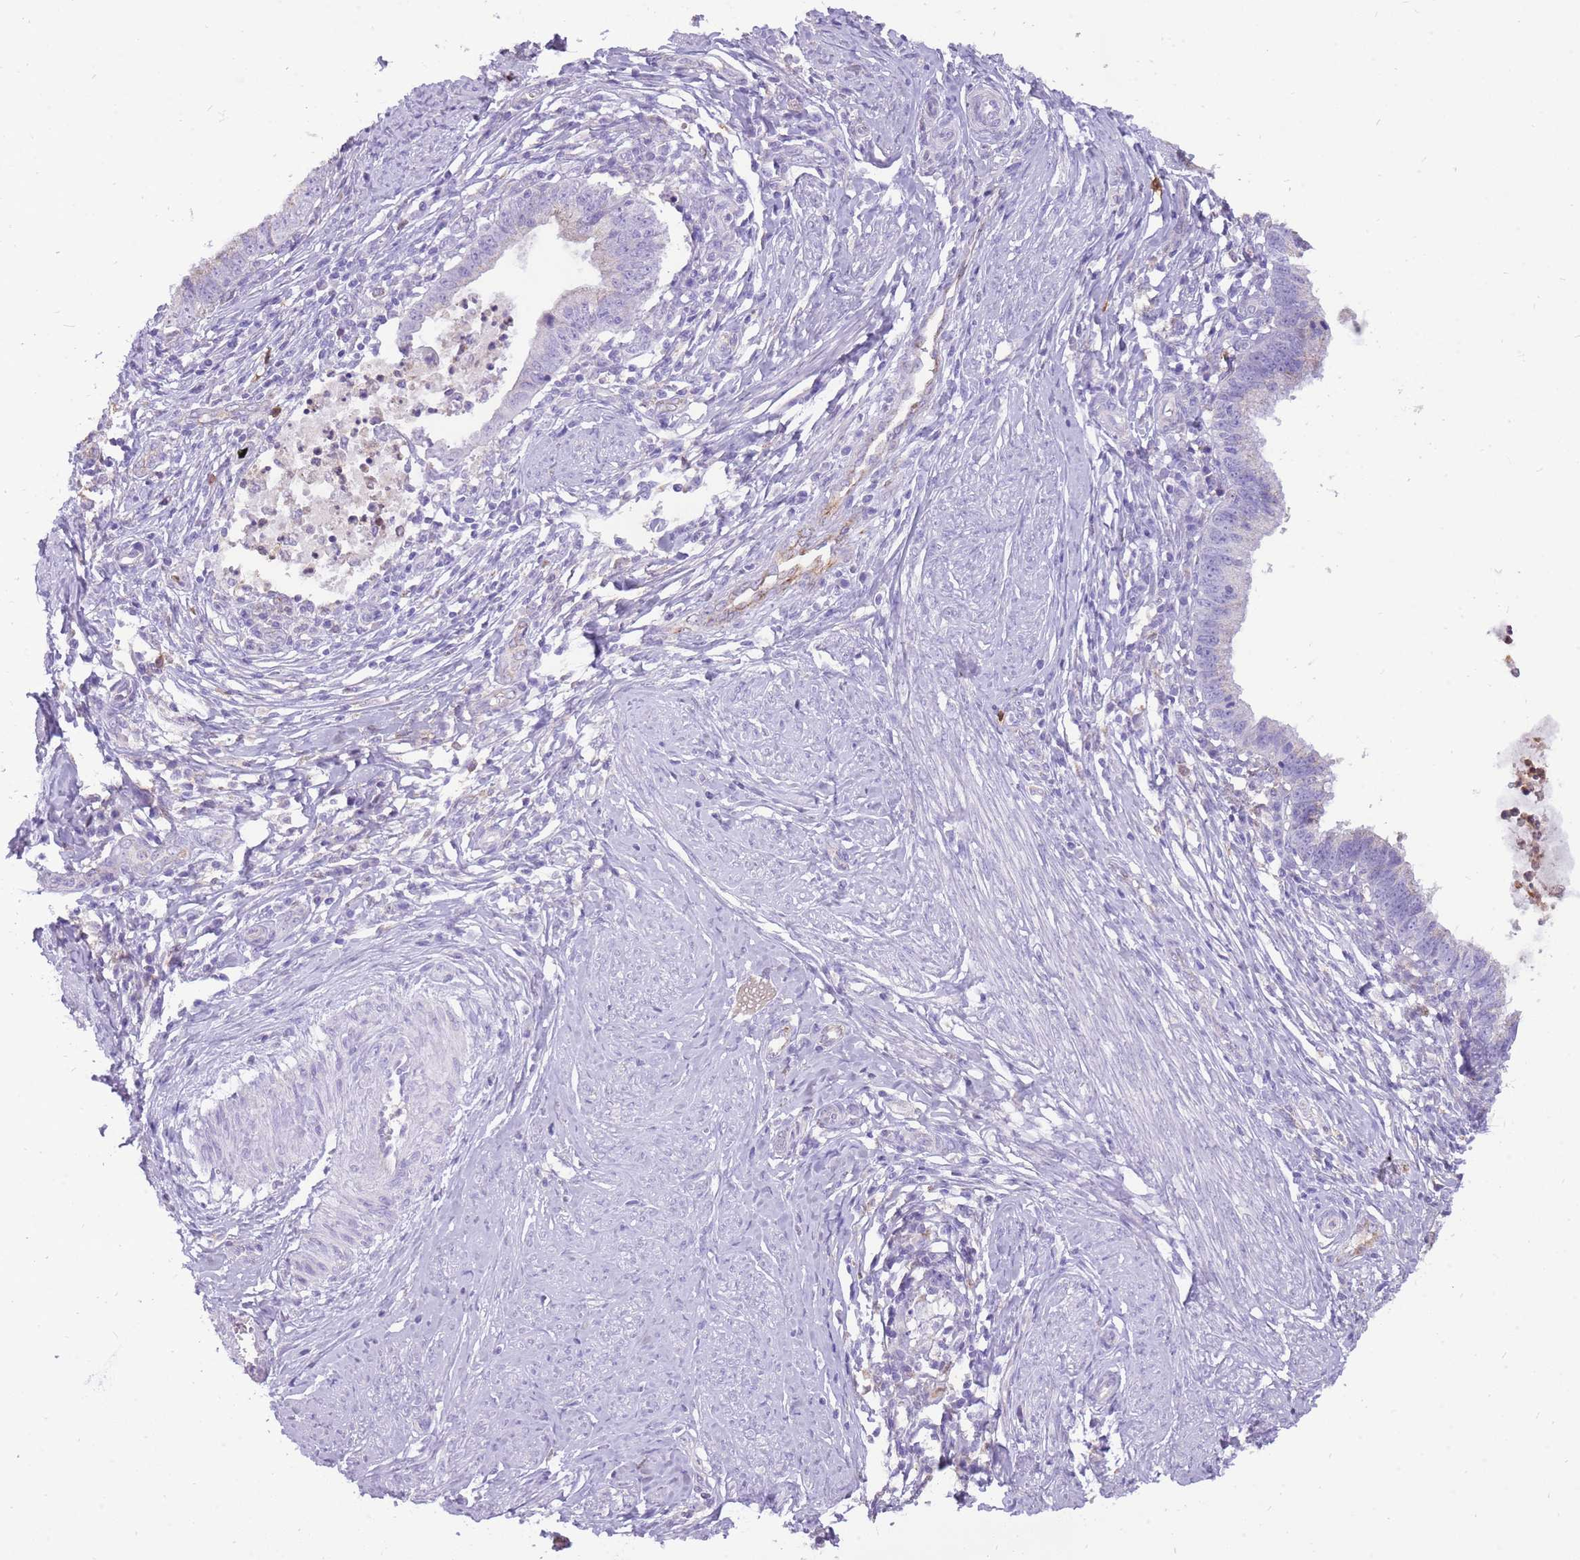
{"staining": {"intensity": "negative", "quantity": "none", "location": "none"}, "tissue": "cervical cancer", "cell_type": "Tumor cells", "image_type": "cancer", "snomed": [{"axis": "morphology", "description": "Adenocarcinoma, NOS"}, {"axis": "topography", "description": "Cervix"}], "caption": "This is an IHC micrograph of adenocarcinoma (cervical). There is no staining in tumor cells.", "gene": "PCNX1", "patient": {"sex": "female", "age": 36}}